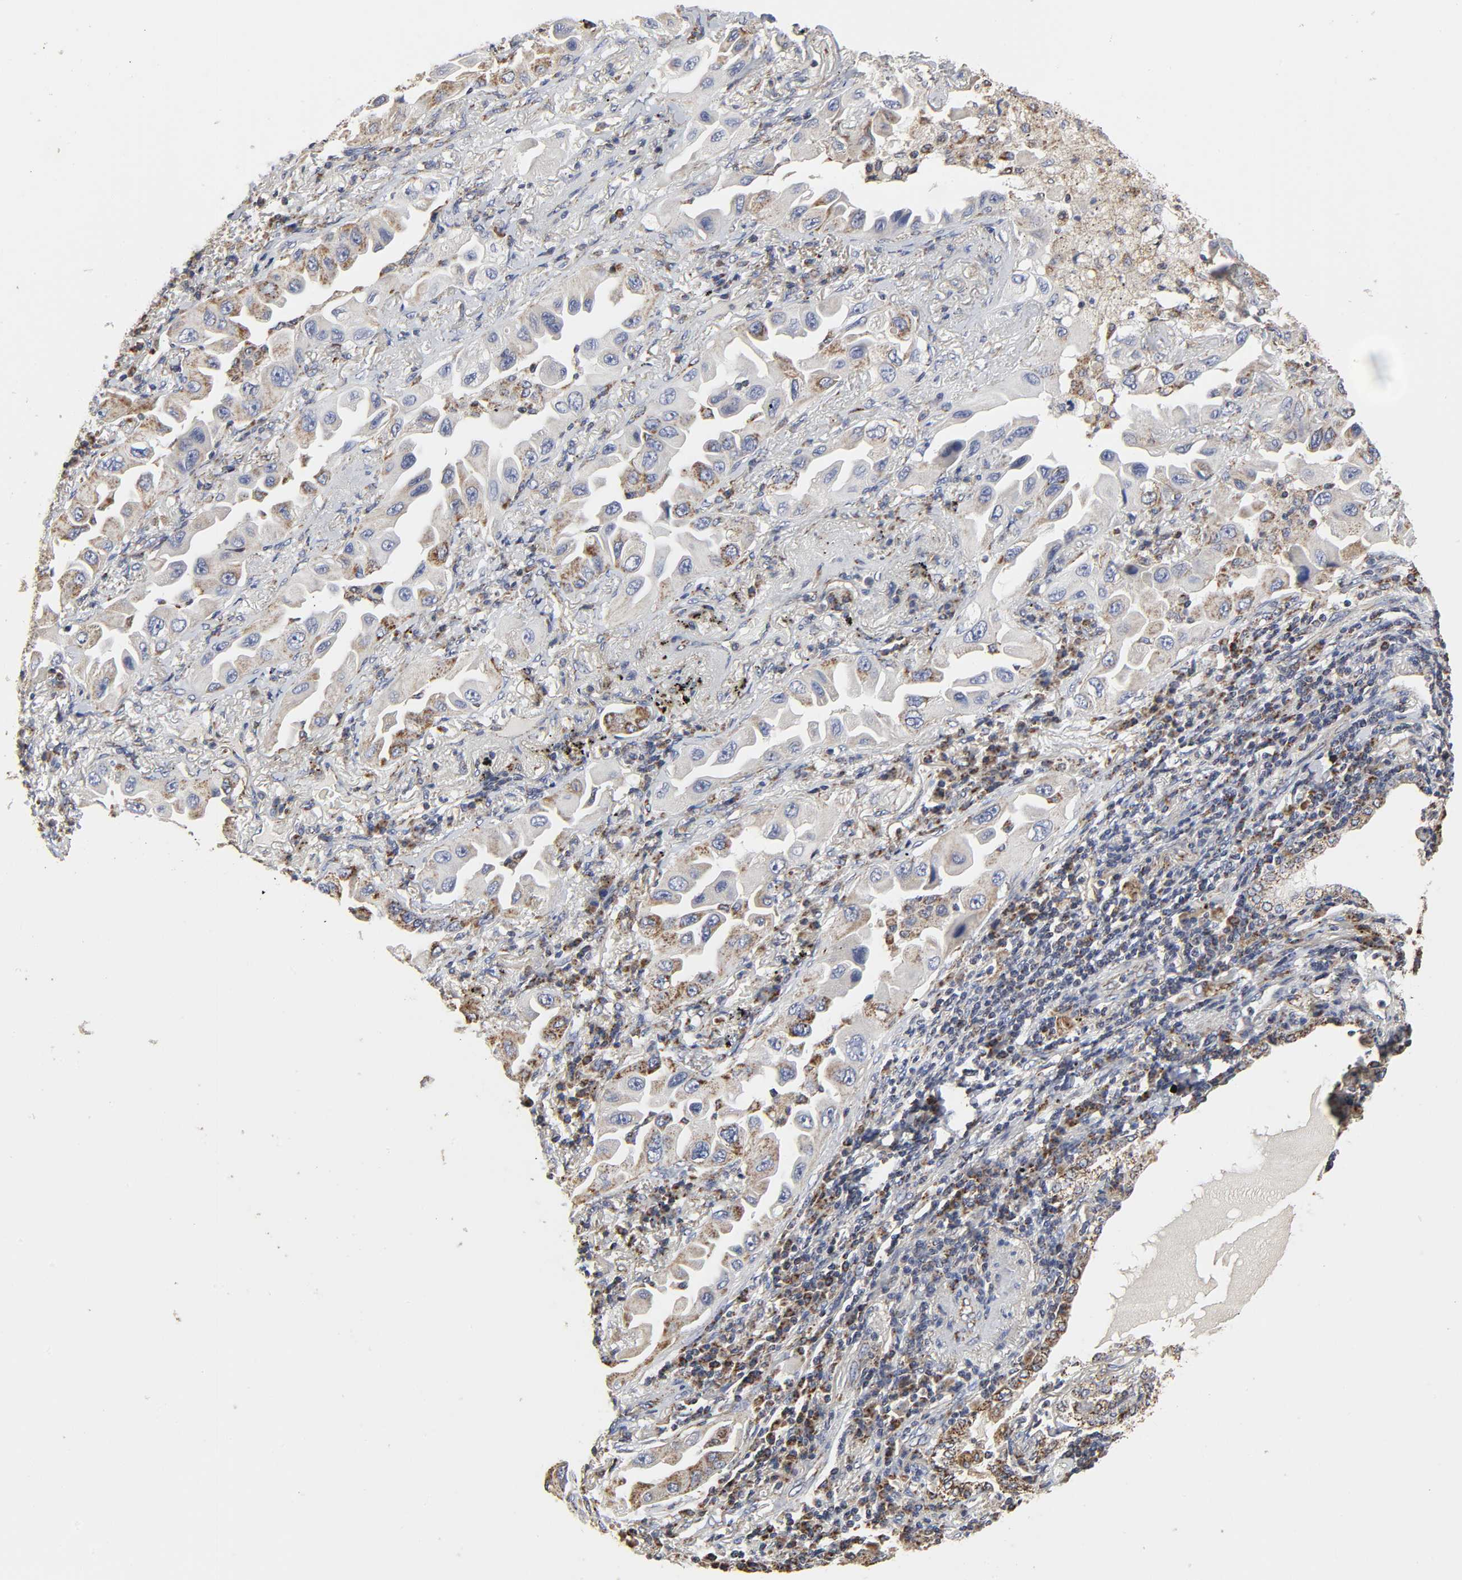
{"staining": {"intensity": "strong", "quantity": ">75%", "location": "cytoplasmic/membranous"}, "tissue": "lung cancer", "cell_type": "Tumor cells", "image_type": "cancer", "snomed": [{"axis": "morphology", "description": "Adenocarcinoma, NOS"}, {"axis": "topography", "description": "Lung"}], "caption": "High-power microscopy captured an immunohistochemistry (IHC) micrograph of lung cancer (adenocarcinoma), revealing strong cytoplasmic/membranous expression in about >75% of tumor cells. The staining was performed using DAB (3,3'-diaminobenzidine), with brown indicating positive protein expression. Nuclei are stained blue with hematoxylin.", "gene": "COX6B1", "patient": {"sex": "female", "age": 65}}